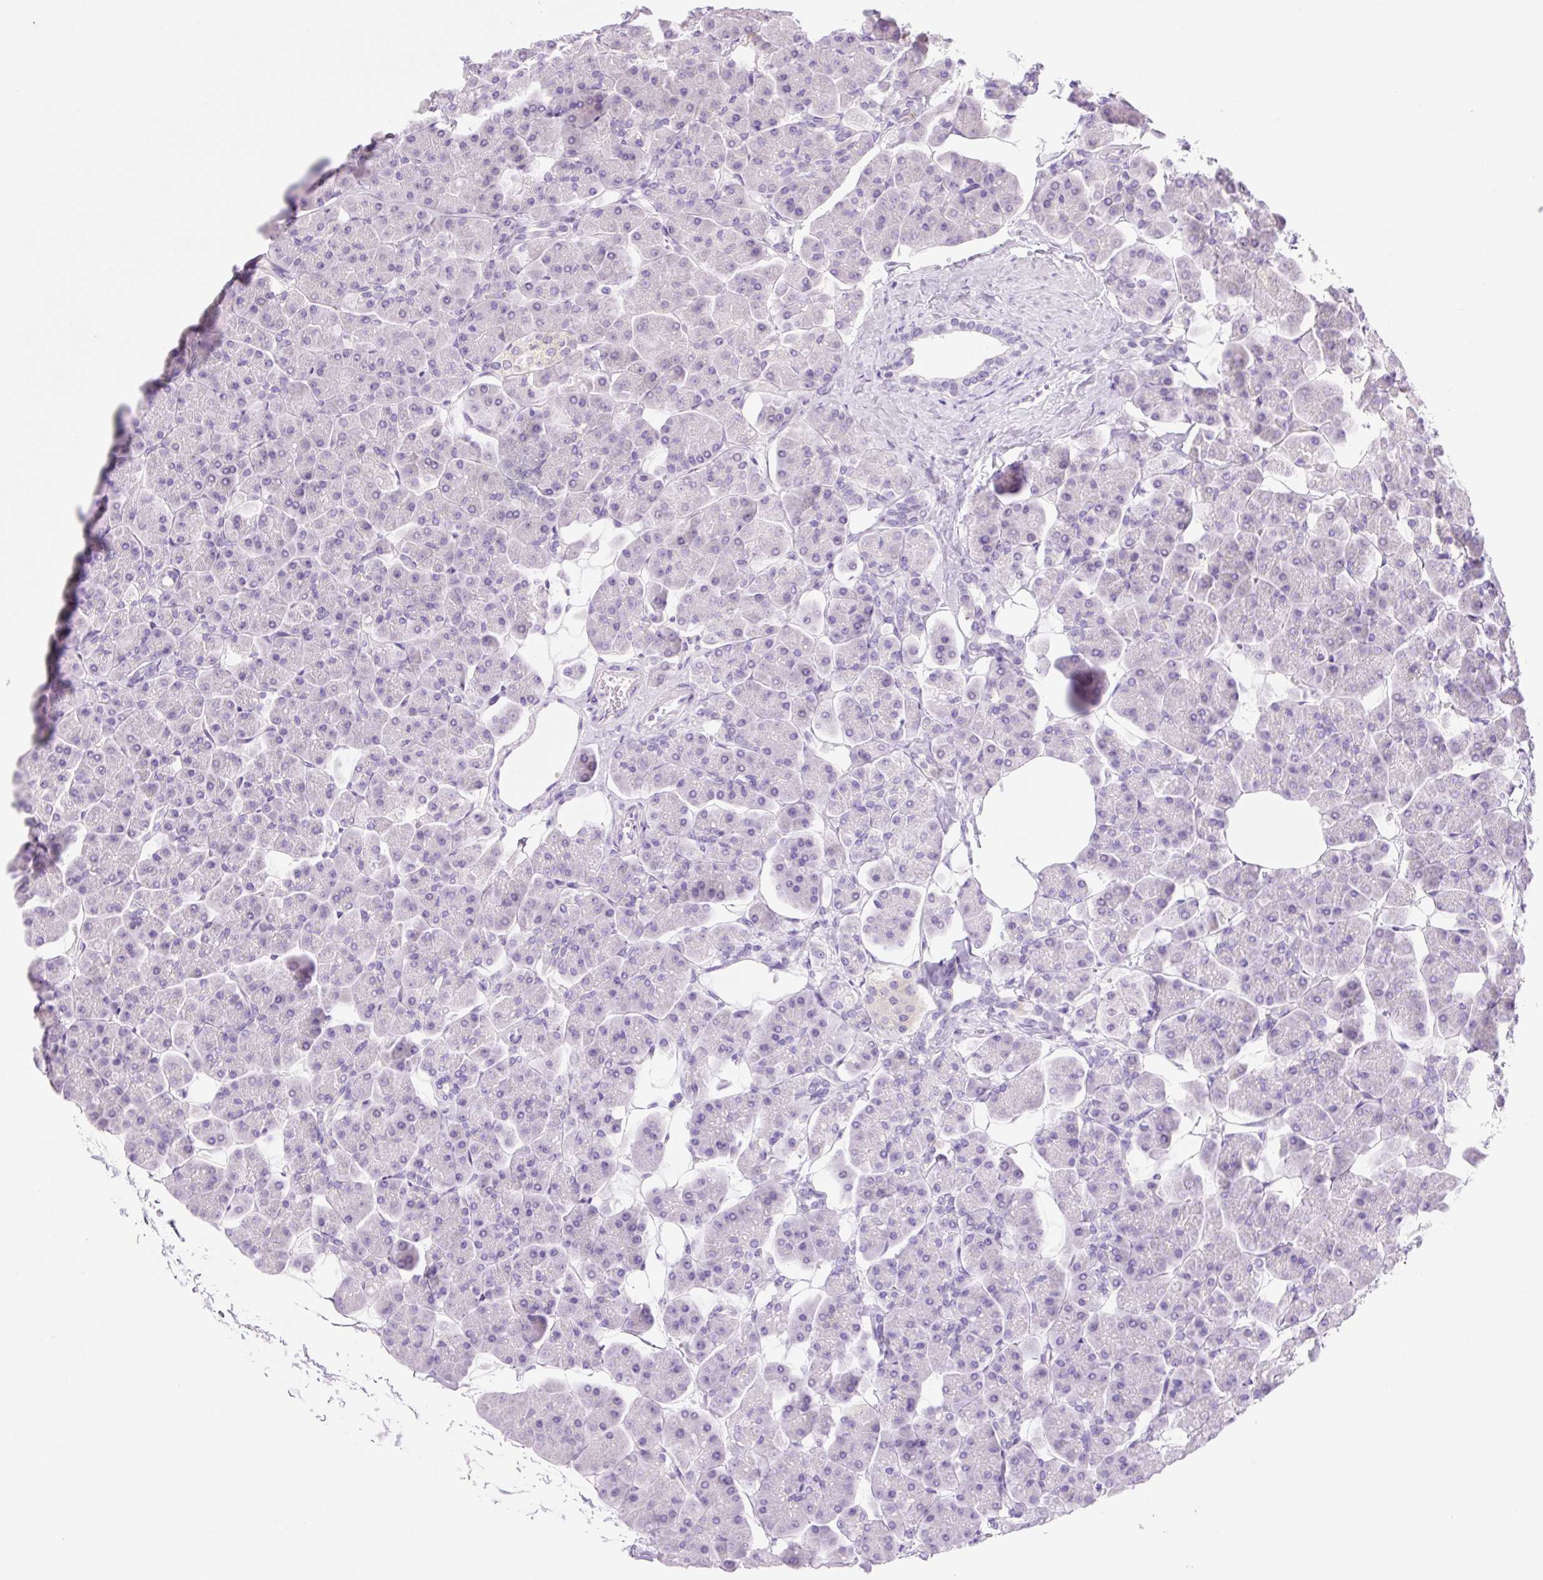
{"staining": {"intensity": "negative", "quantity": "none", "location": "none"}, "tissue": "pancreas", "cell_type": "Exocrine glandular cells", "image_type": "normal", "snomed": [{"axis": "morphology", "description": "Normal tissue, NOS"}, {"axis": "topography", "description": "Pancreas"}, {"axis": "topography", "description": "Peripheral nerve tissue"}], "caption": "Pancreas was stained to show a protein in brown. There is no significant staining in exocrine glandular cells. (Stains: DAB immunohistochemistry with hematoxylin counter stain, Microscopy: brightfield microscopy at high magnification).", "gene": "ZNF121", "patient": {"sex": "male", "age": 54}}